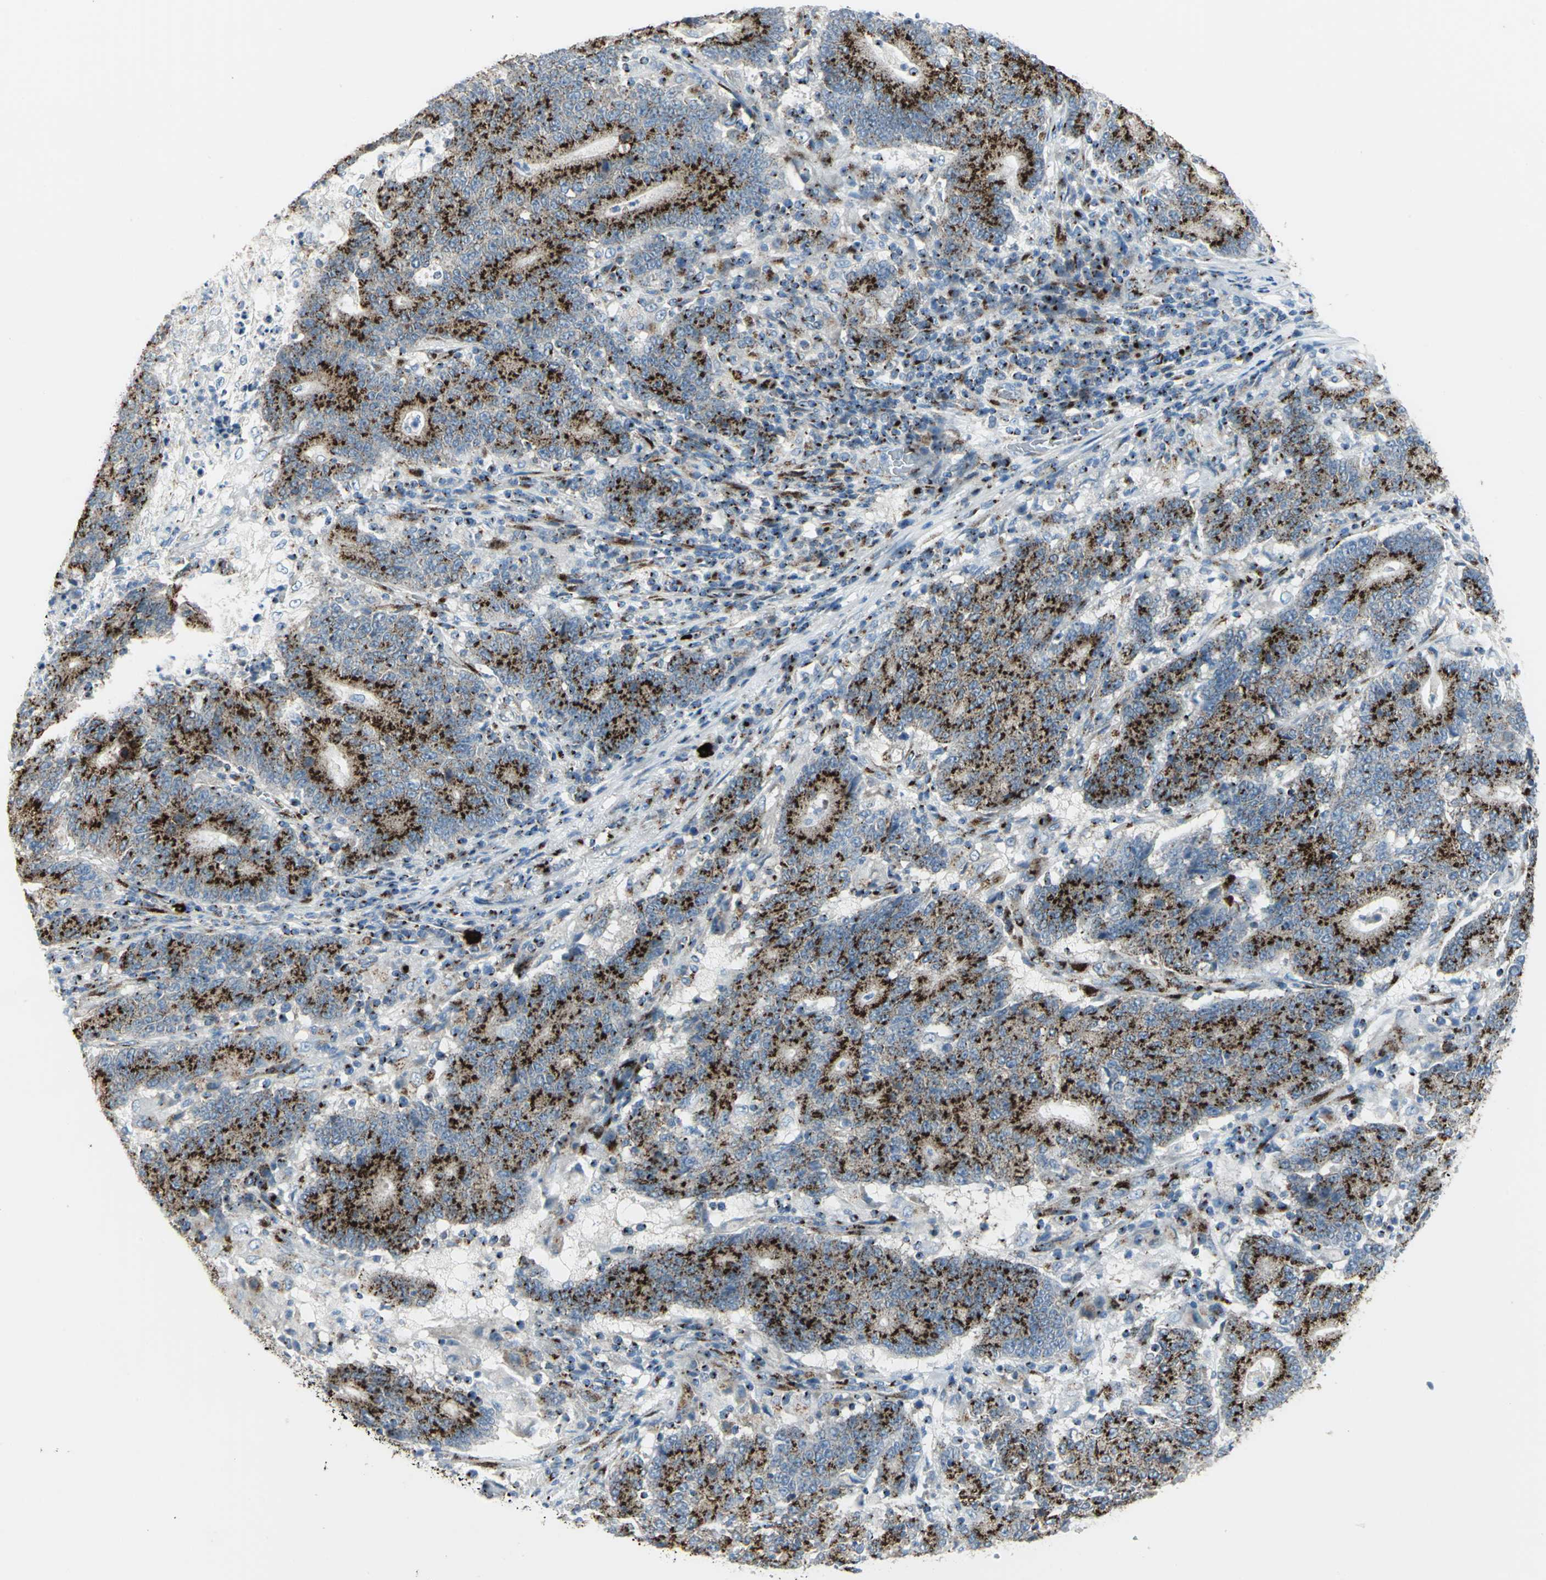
{"staining": {"intensity": "strong", "quantity": ">75%", "location": "cytoplasmic/membranous"}, "tissue": "colorectal cancer", "cell_type": "Tumor cells", "image_type": "cancer", "snomed": [{"axis": "morphology", "description": "Normal tissue, NOS"}, {"axis": "morphology", "description": "Adenocarcinoma, NOS"}, {"axis": "topography", "description": "Colon"}], "caption": "Protein staining shows strong cytoplasmic/membranous expression in approximately >75% of tumor cells in colorectal cancer (adenocarcinoma).", "gene": "GPR3", "patient": {"sex": "female", "age": 75}}